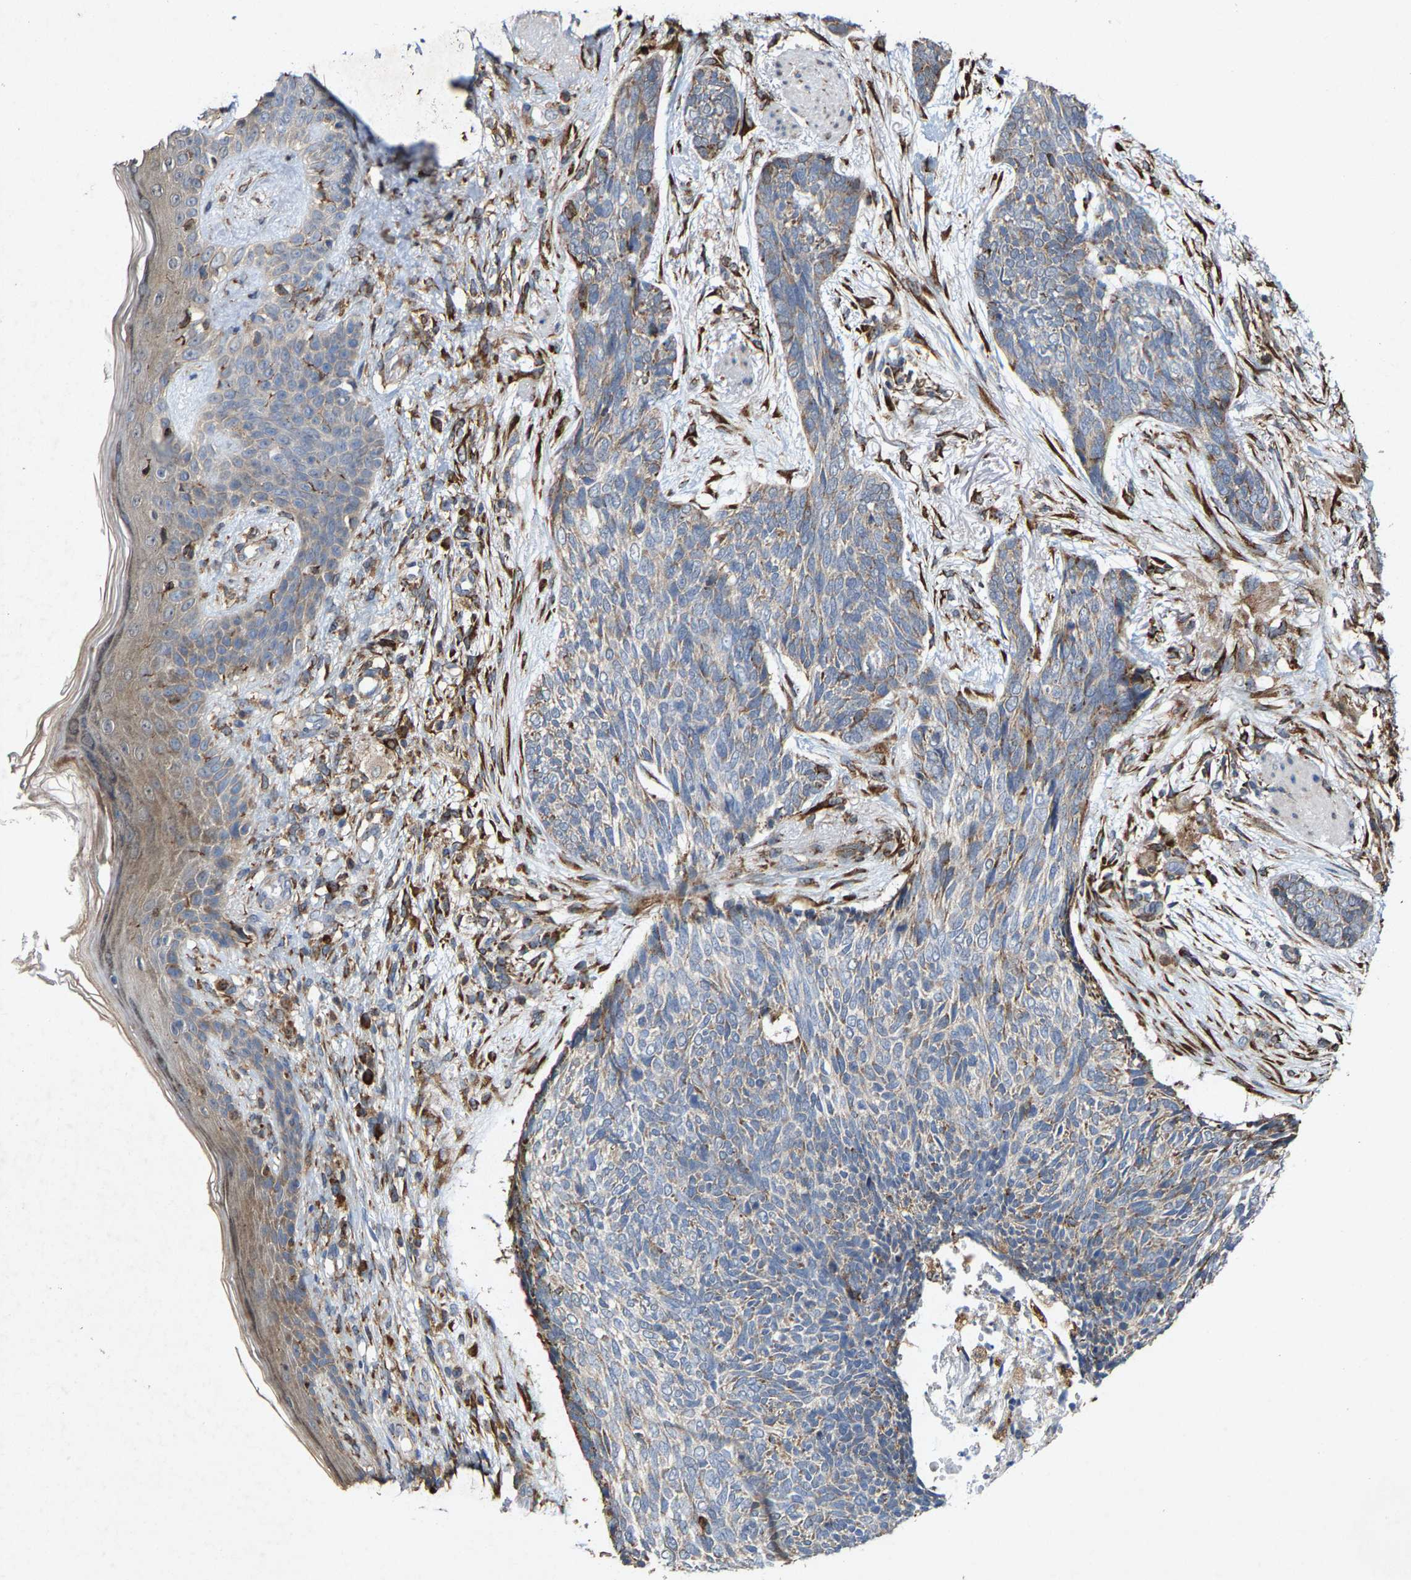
{"staining": {"intensity": "weak", "quantity": "<25%", "location": "cytoplasmic/membranous"}, "tissue": "skin cancer", "cell_type": "Tumor cells", "image_type": "cancer", "snomed": [{"axis": "morphology", "description": "Basal cell carcinoma"}, {"axis": "topography", "description": "Skin"}], "caption": "This is an immunohistochemistry image of skin cancer (basal cell carcinoma). There is no expression in tumor cells.", "gene": "FGD3", "patient": {"sex": "female", "age": 84}}